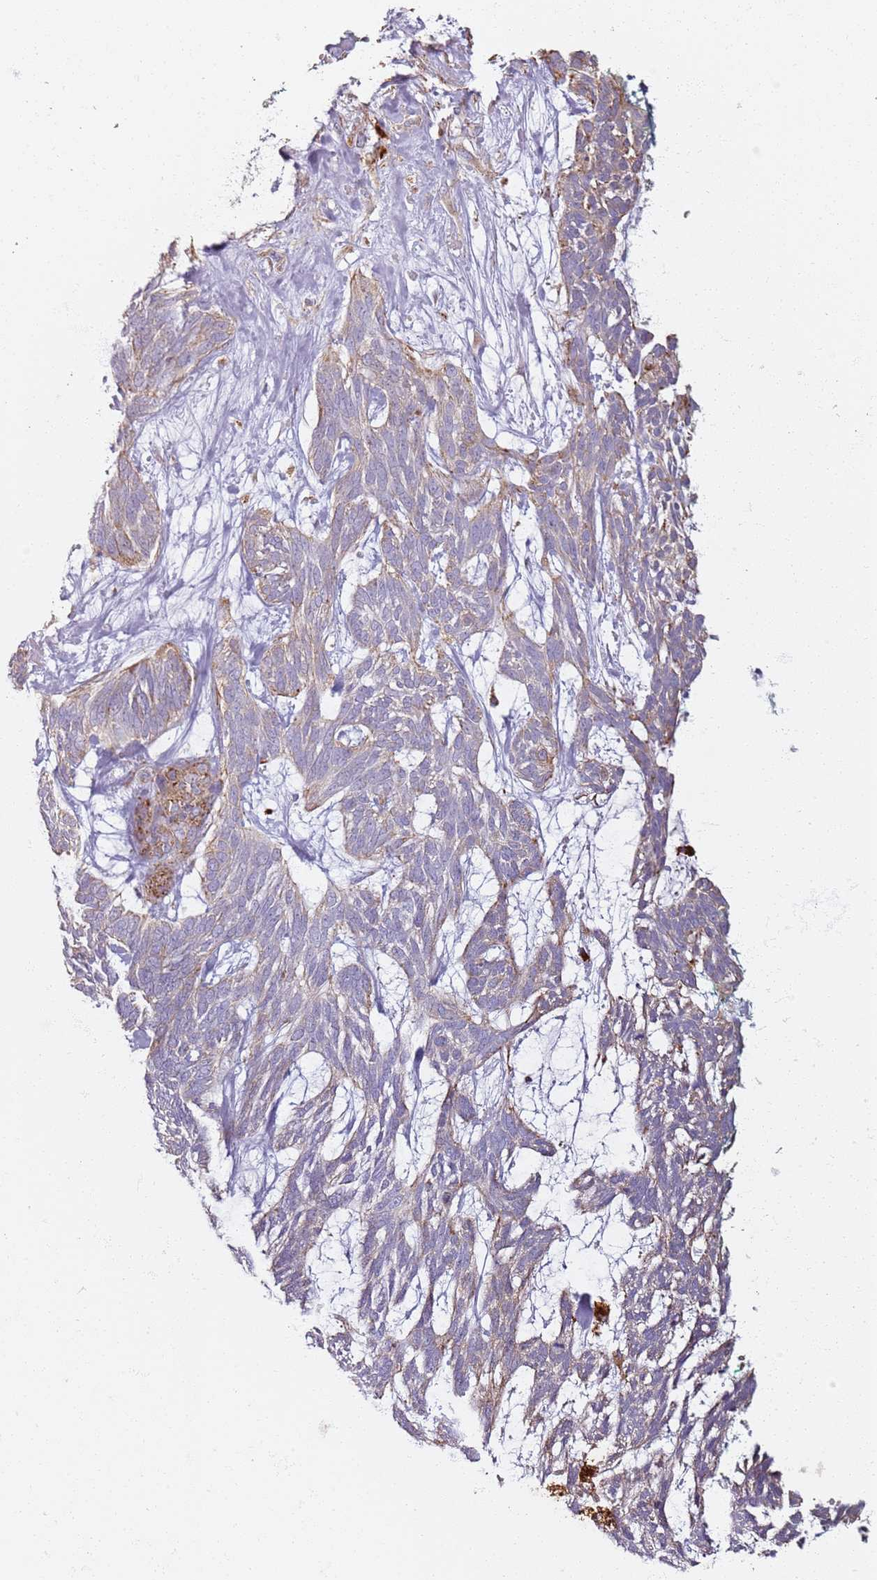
{"staining": {"intensity": "moderate", "quantity": "<25%", "location": "cytoplasmic/membranous"}, "tissue": "skin cancer", "cell_type": "Tumor cells", "image_type": "cancer", "snomed": [{"axis": "morphology", "description": "Basal cell carcinoma"}, {"axis": "topography", "description": "Skin"}], "caption": "DAB immunohistochemical staining of human skin basal cell carcinoma demonstrates moderate cytoplasmic/membranous protein expression in about <25% of tumor cells.", "gene": "PROKR2", "patient": {"sex": "male", "age": 88}}